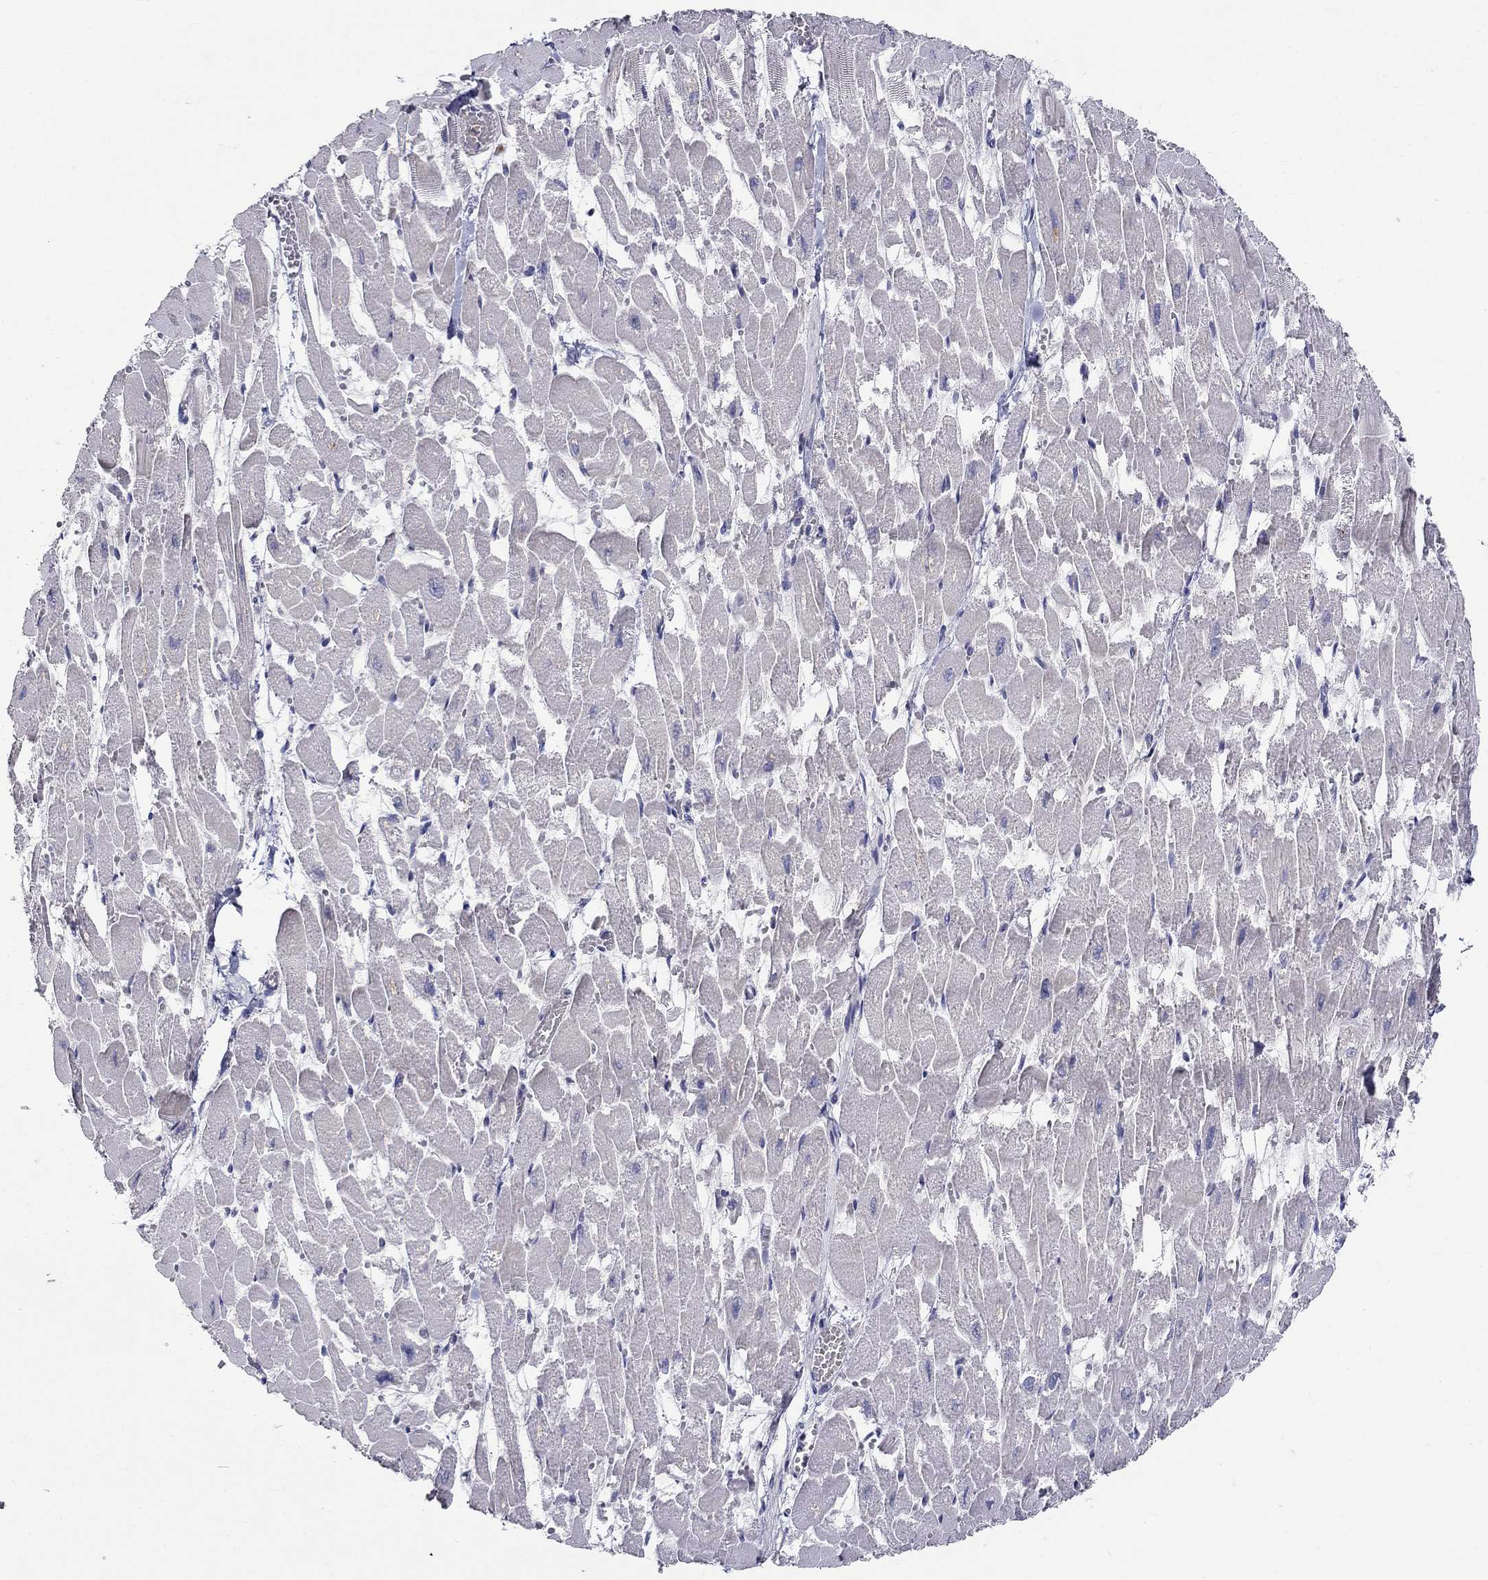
{"staining": {"intensity": "negative", "quantity": "none", "location": "none"}, "tissue": "heart muscle", "cell_type": "Cardiomyocytes", "image_type": "normal", "snomed": [{"axis": "morphology", "description": "Normal tissue, NOS"}, {"axis": "topography", "description": "Heart"}], "caption": "The image displays no staining of cardiomyocytes in unremarkable heart muscle. (Immunohistochemistry, brightfield microscopy, high magnification).", "gene": "HMX2", "patient": {"sex": "female", "age": 52}}